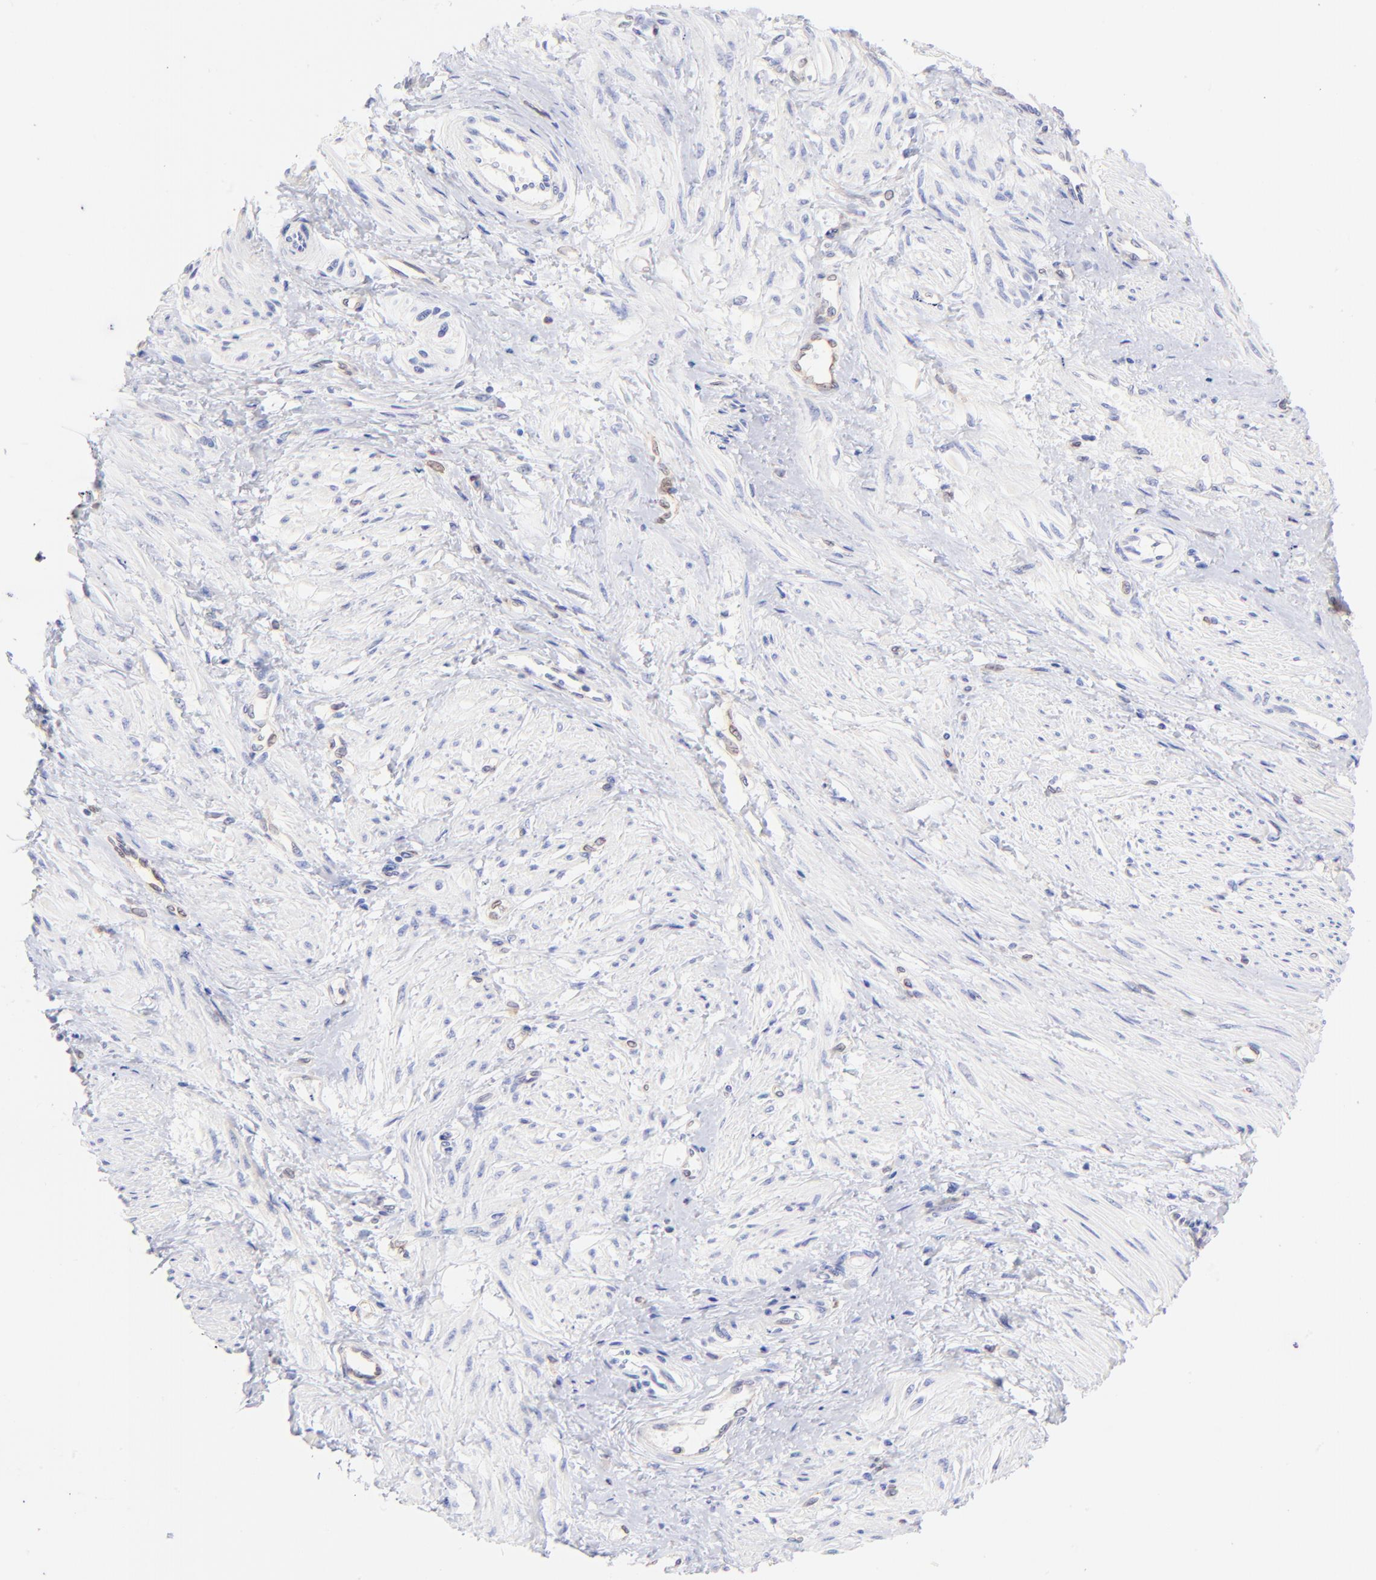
{"staining": {"intensity": "negative", "quantity": "none", "location": "none"}, "tissue": "smooth muscle", "cell_type": "Smooth muscle cells", "image_type": "normal", "snomed": [{"axis": "morphology", "description": "Normal tissue, NOS"}, {"axis": "topography", "description": "Smooth muscle"}, {"axis": "topography", "description": "Uterus"}], "caption": "DAB (3,3'-diaminobenzidine) immunohistochemical staining of unremarkable human smooth muscle demonstrates no significant positivity in smooth muscle cells.", "gene": "IRAG2", "patient": {"sex": "female", "age": 39}}